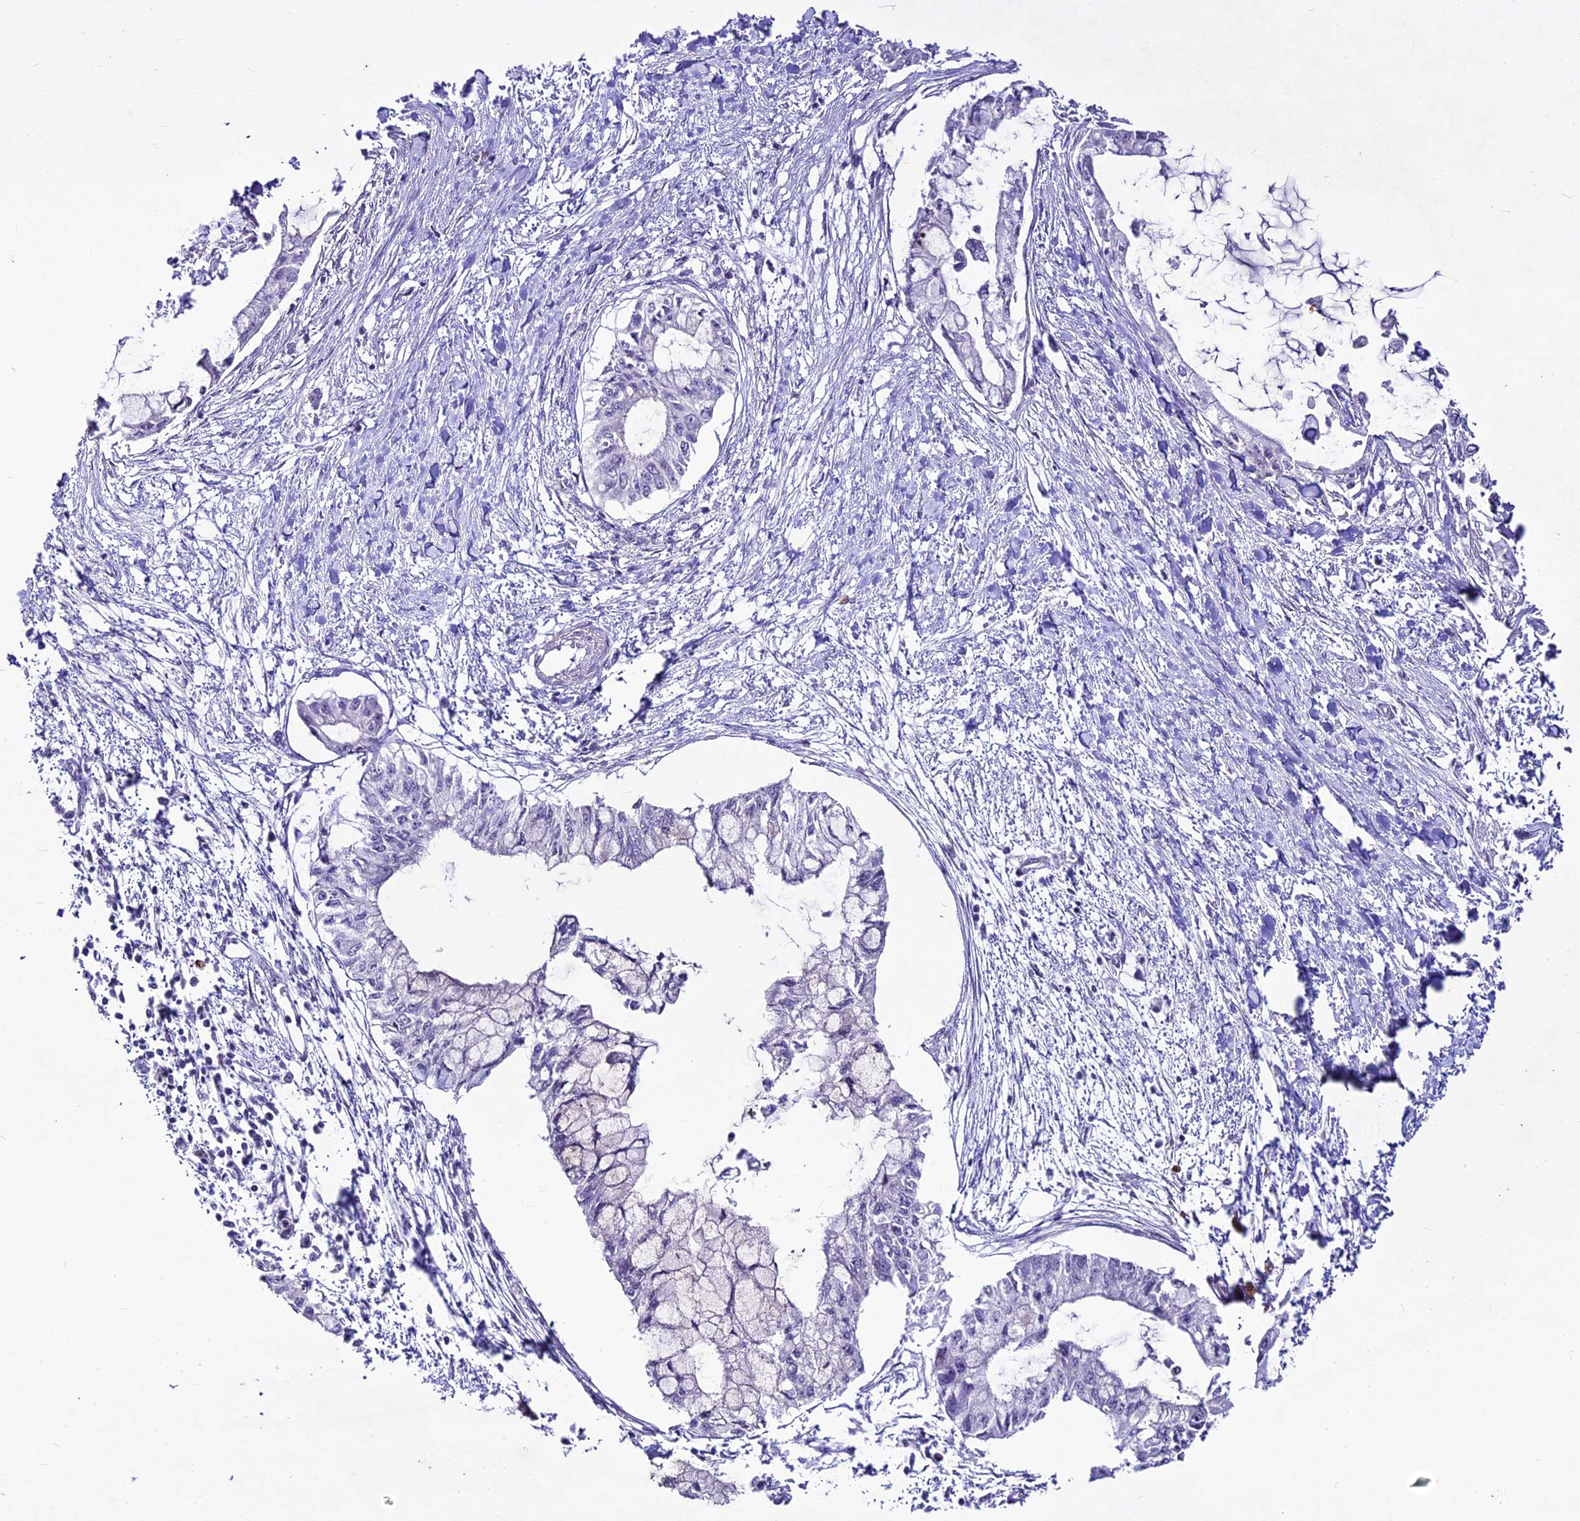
{"staining": {"intensity": "negative", "quantity": "none", "location": "none"}, "tissue": "pancreatic cancer", "cell_type": "Tumor cells", "image_type": "cancer", "snomed": [{"axis": "morphology", "description": "Adenocarcinoma, NOS"}, {"axis": "topography", "description": "Pancreas"}], "caption": "Image shows no significant protein staining in tumor cells of pancreatic adenocarcinoma.", "gene": "SUSD3", "patient": {"sex": "male", "age": 48}}